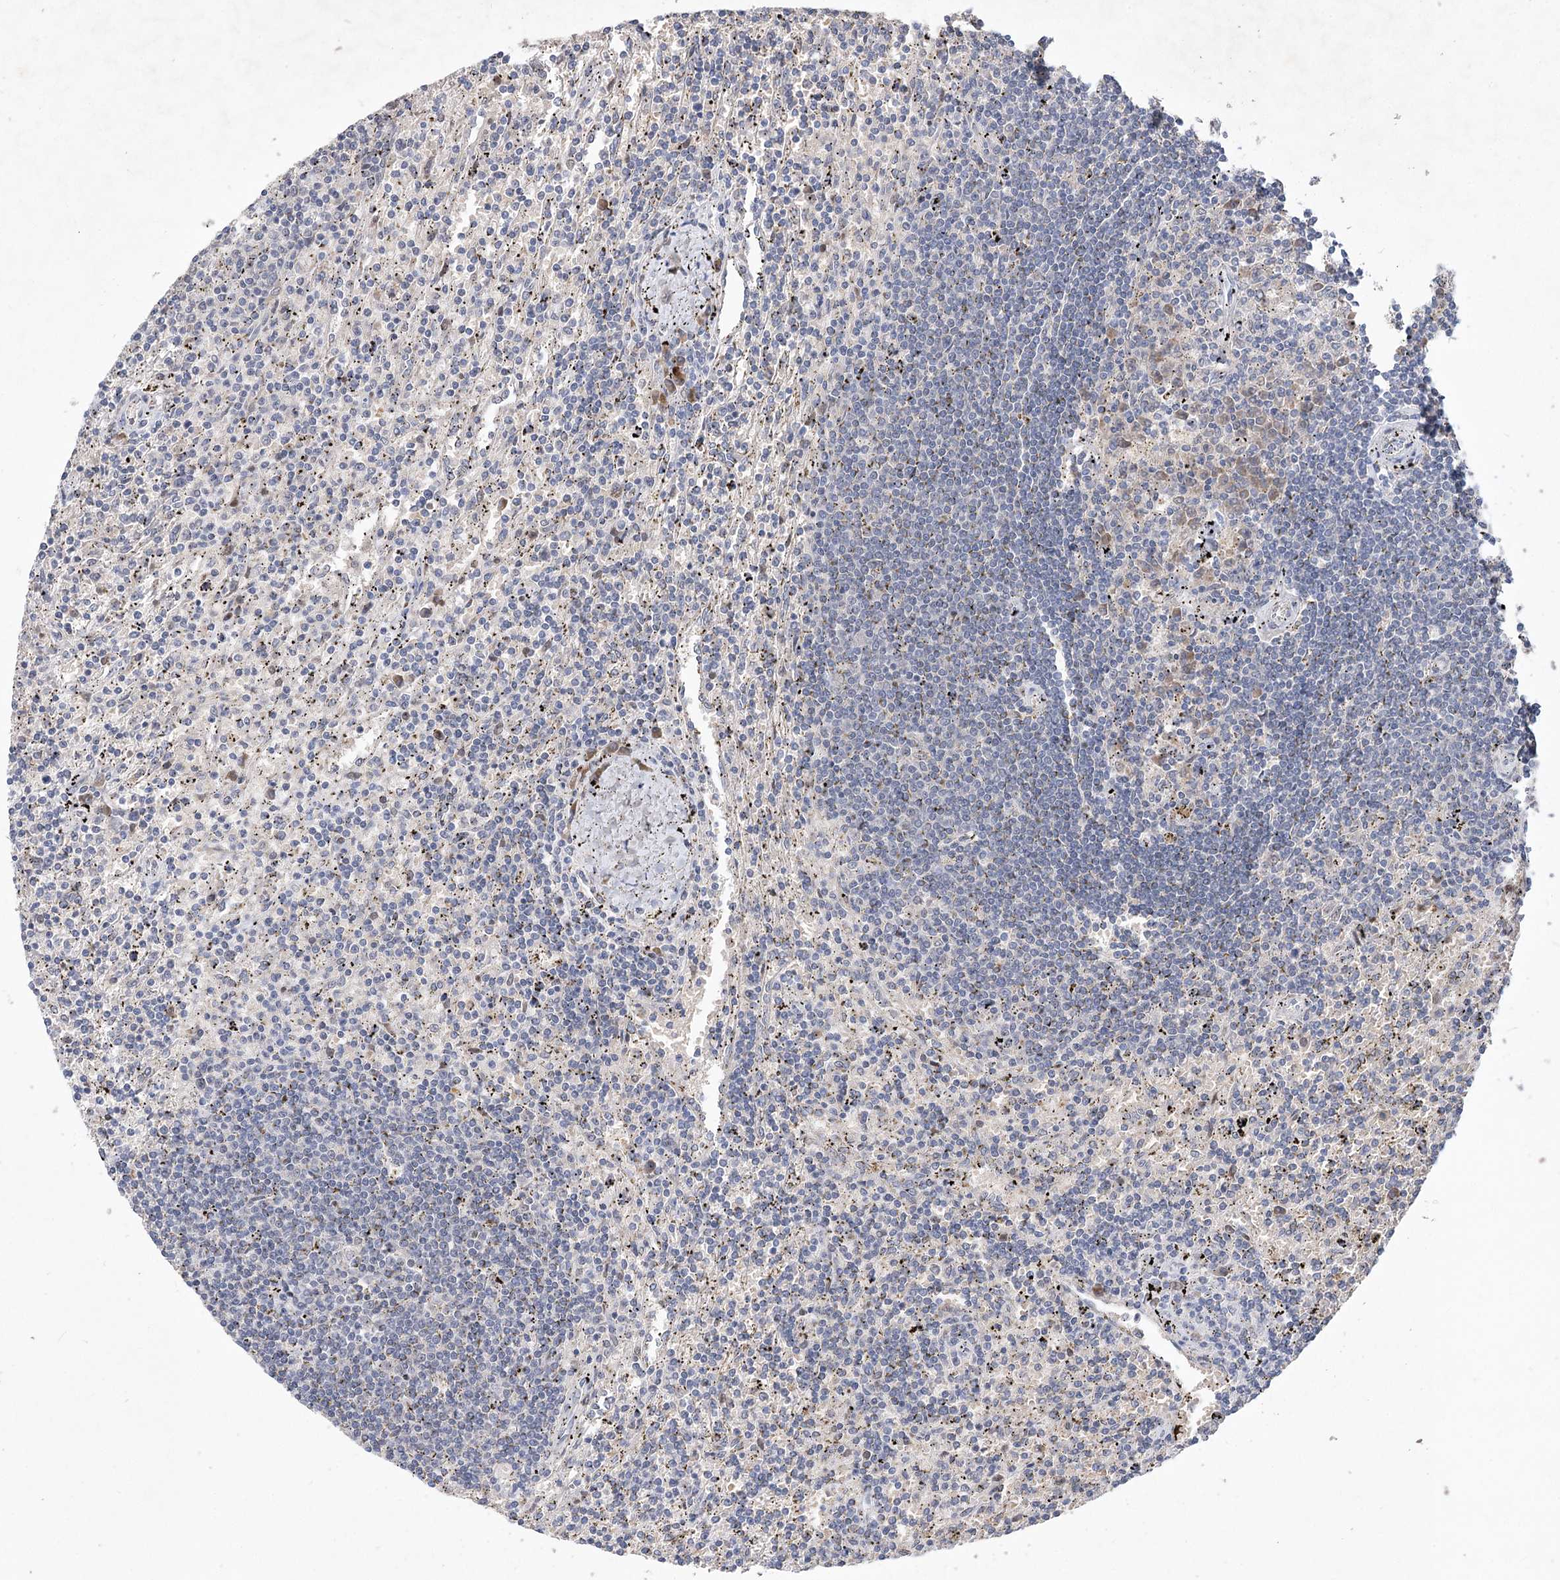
{"staining": {"intensity": "negative", "quantity": "none", "location": "none"}, "tissue": "lymphoma", "cell_type": "Tumor cells", "image_type": "cancer", "snomed": [{"axis": "morphology", "description": "Malignant lymphoma, non-Hodgkin's type, Low grade"}, {"axis": "topography", "description": "Spleen"}], "caption": "Tumor cells show no significant protein positivity in low-grade malignant lymphoma, non-Hodgkin's type. (Immunohistochemistry, brightfield microscopy, high magnification).", "gene": "GCNT4", "patient": {"sex": "male", "age": 76}}